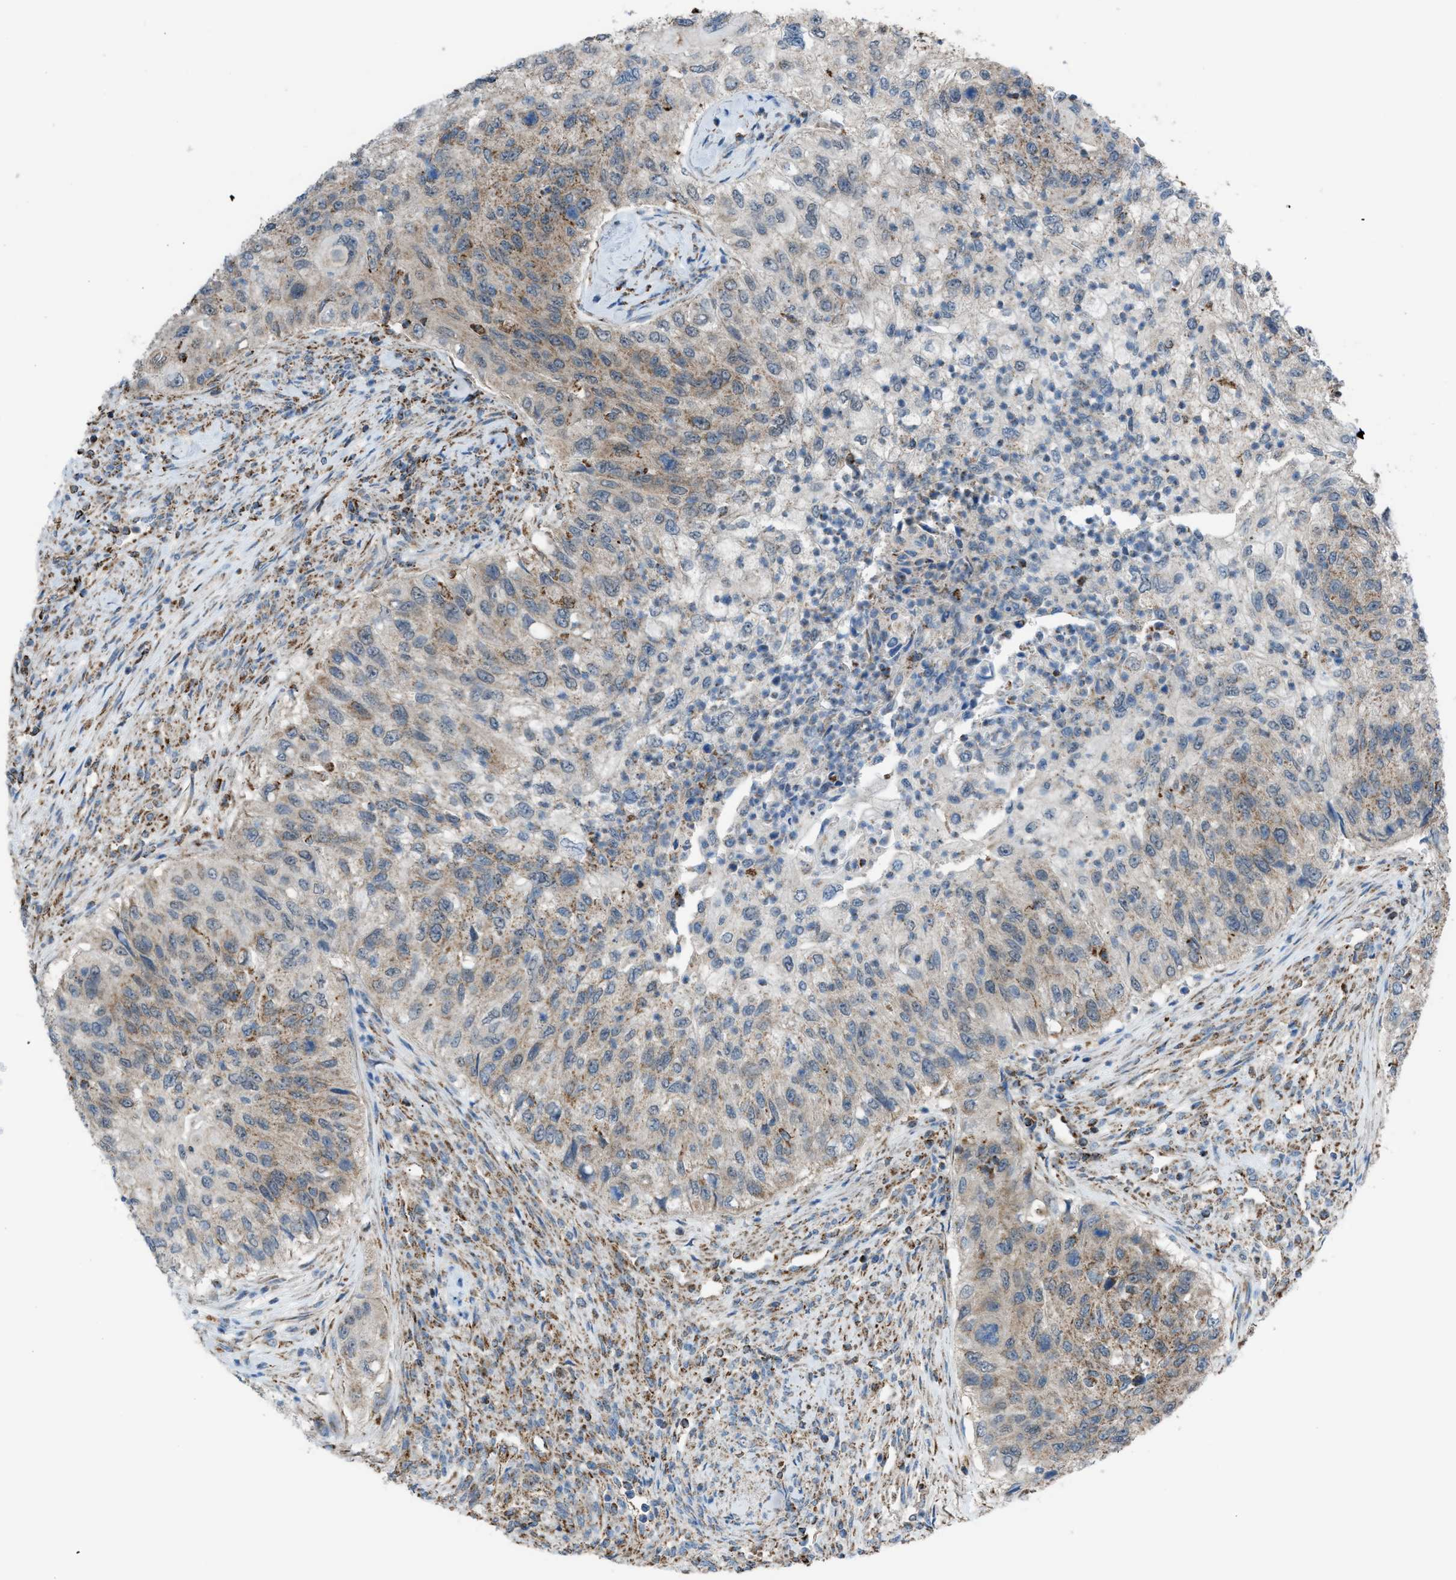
{"staining": {"intensity": "moderate", "quantity": "25%-75%", "location": "cytoplasmic/membranous"}, "tissue": "urothelial cancer", "cell_type": "Tumor cells", "image_type": "cancer", "snomed": [{"axis": "morphology", "description": "Urothelial carcinoma, High grade"}, {"axis": "topography", "description": "Urinary bladder"}], "caption": "About 25%-75% of tumor cells in human urothelial cancer demonstrate moderate cytoplasmic/membranous protein positivity as visualized by brown immunohistochemical staining.", "gene": "SRM", "patient": {"sex": "female", "age": 60}}